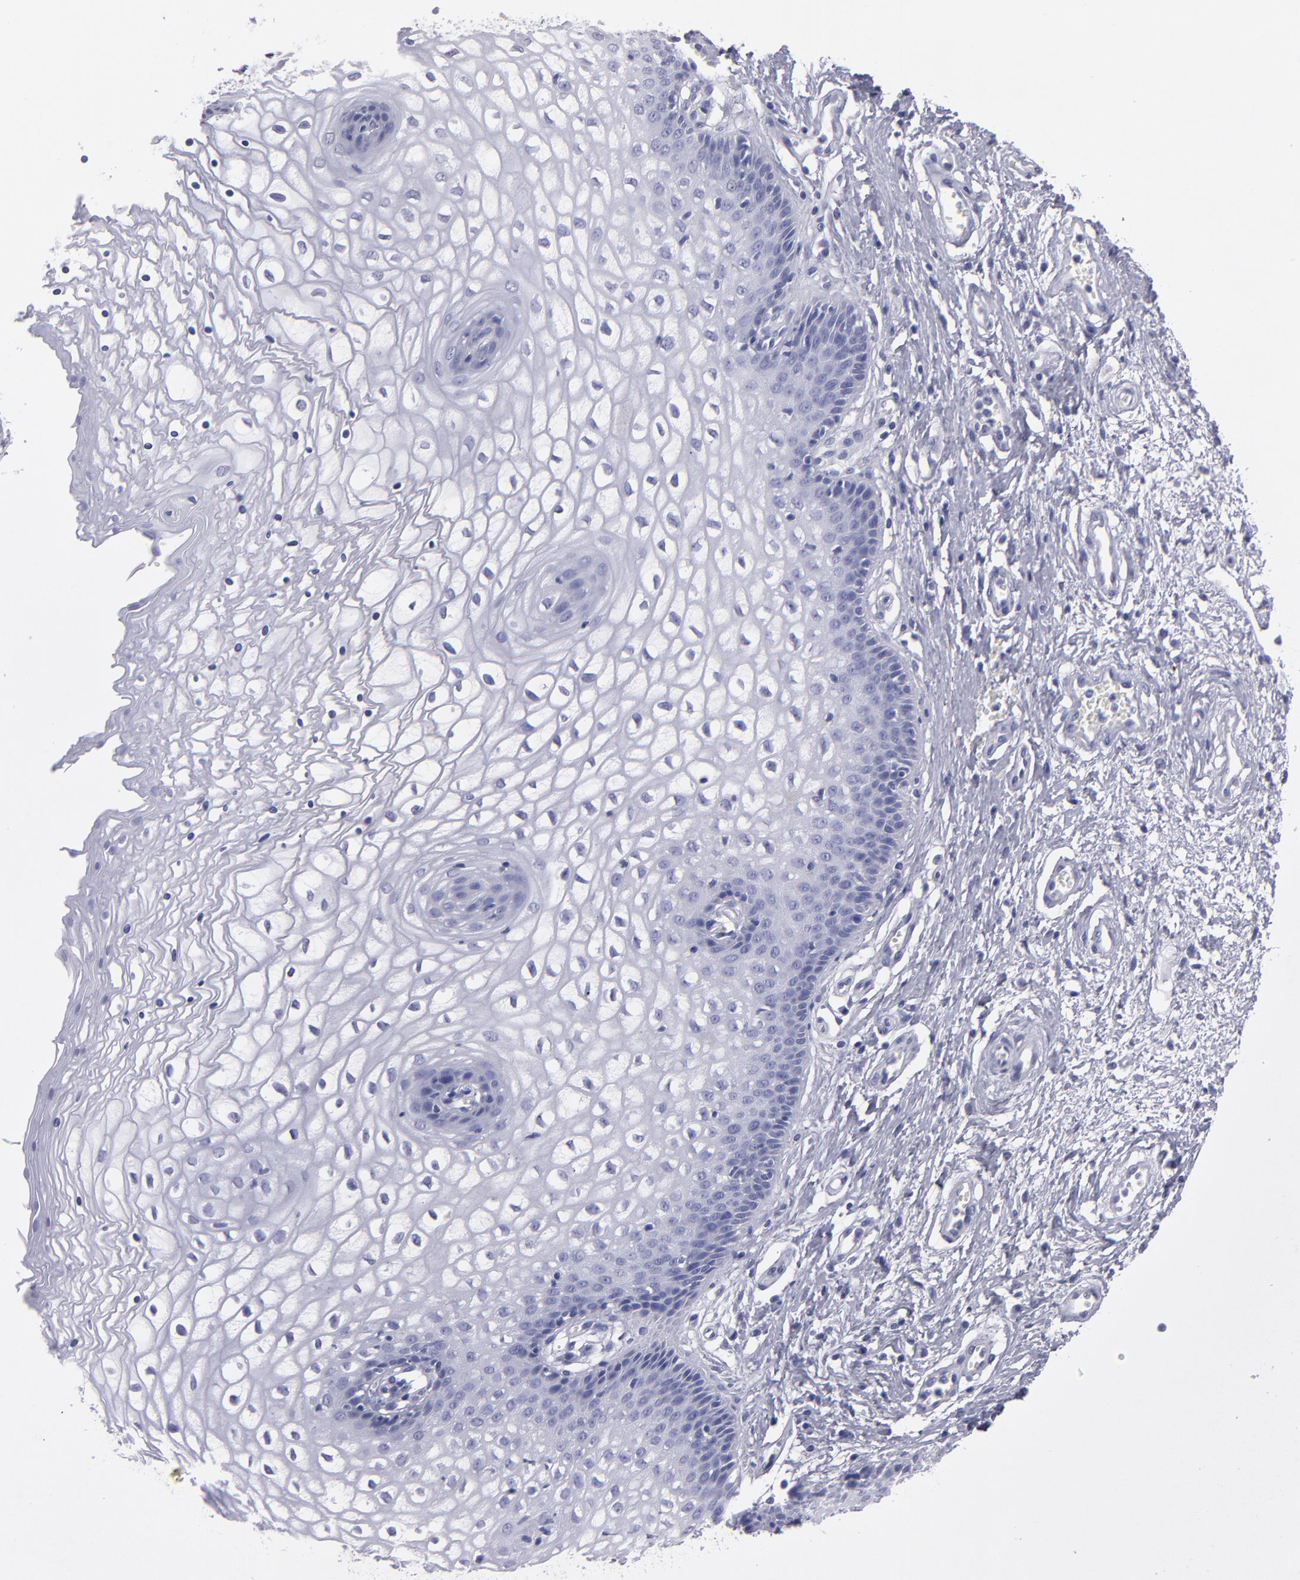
{"staining": {"intensity": "negative", "quantity": "none", "location": "none"}, "tissue": "vagina", "cell_type": "Squamous epithelial cells", "image_type": "normal", "snomed": [{"axis": "morphology", "description": "Normal tissue, NOS"}, {"axis": "topography", "description": "Vagina"}], "caption": "Immunohistochemistry (IHC) micrograph of normal human vagina stained for a protein (brown), which demonstrates no staining in squamous epithelial cells.", "gene": "MB", "patient": {"sex": "female", "age": 34}}